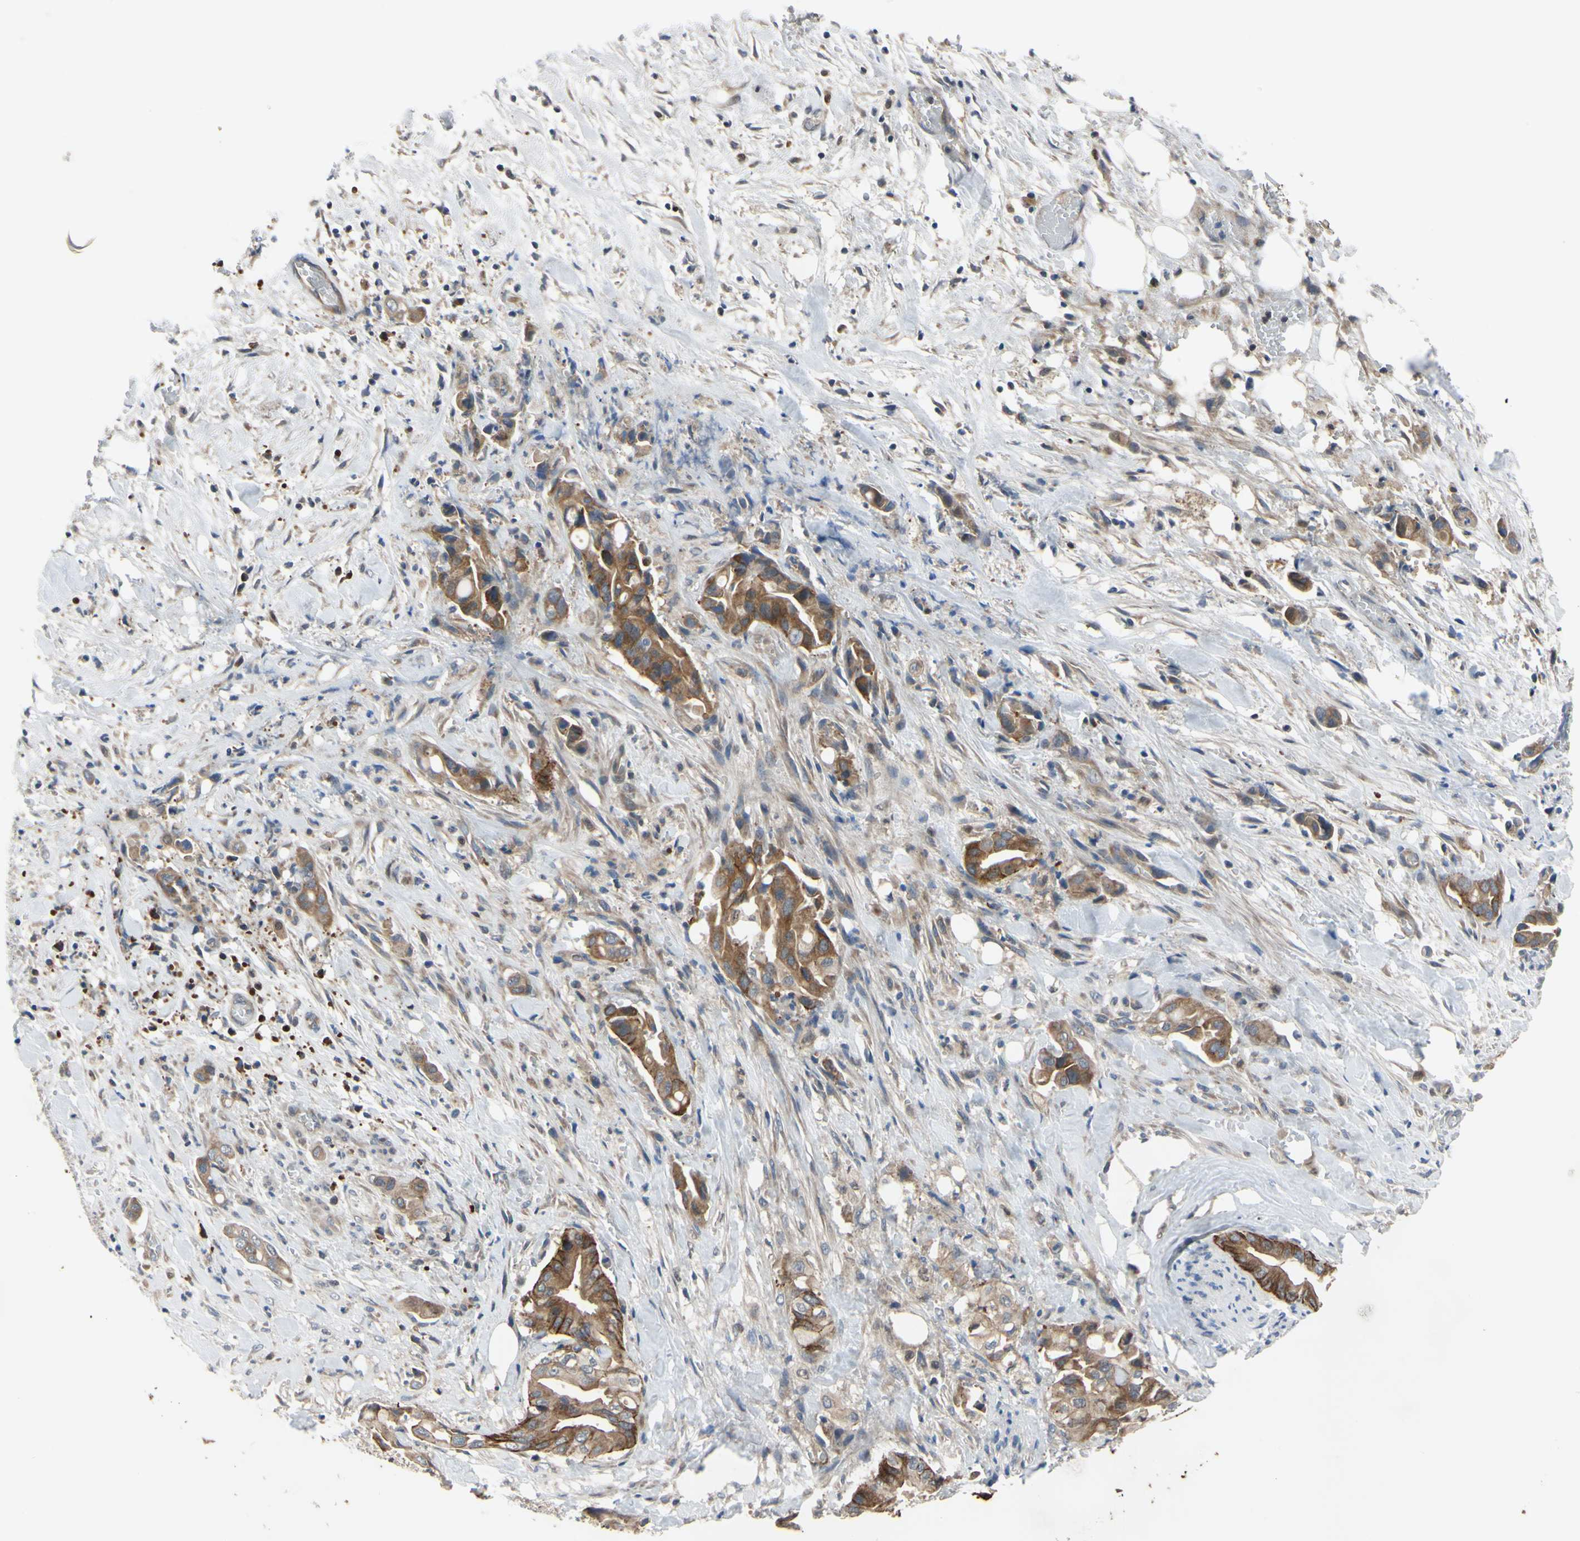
{"staining": {"intensity": "moderate", "quantity": ">75%", "location": "cytoplasmic/membranous"}, "tissue": "liver cancer", "cell_type": "Tumor cells", "image_type": "cancer", "snomed": [{"axis": "morphology", "description": "Cholangiocarcinoma"}, {"axis": "topography", "description": "Liver"}], "caption": "An immunohistochemistry micrograph of tumor tissue is shown. Protein staining in brown shows moderate cytoplasmic/membranous positivity in liver cholangiocarcinoma within tumor cells. (Stains: DAB (3,3'-diaminobenzidine) in brown, nuclei in blue, Microscopy: brightfield microscopy at high magnification).", "gene": "XIAP", "patient": {"sex": "female", "age": 68}}